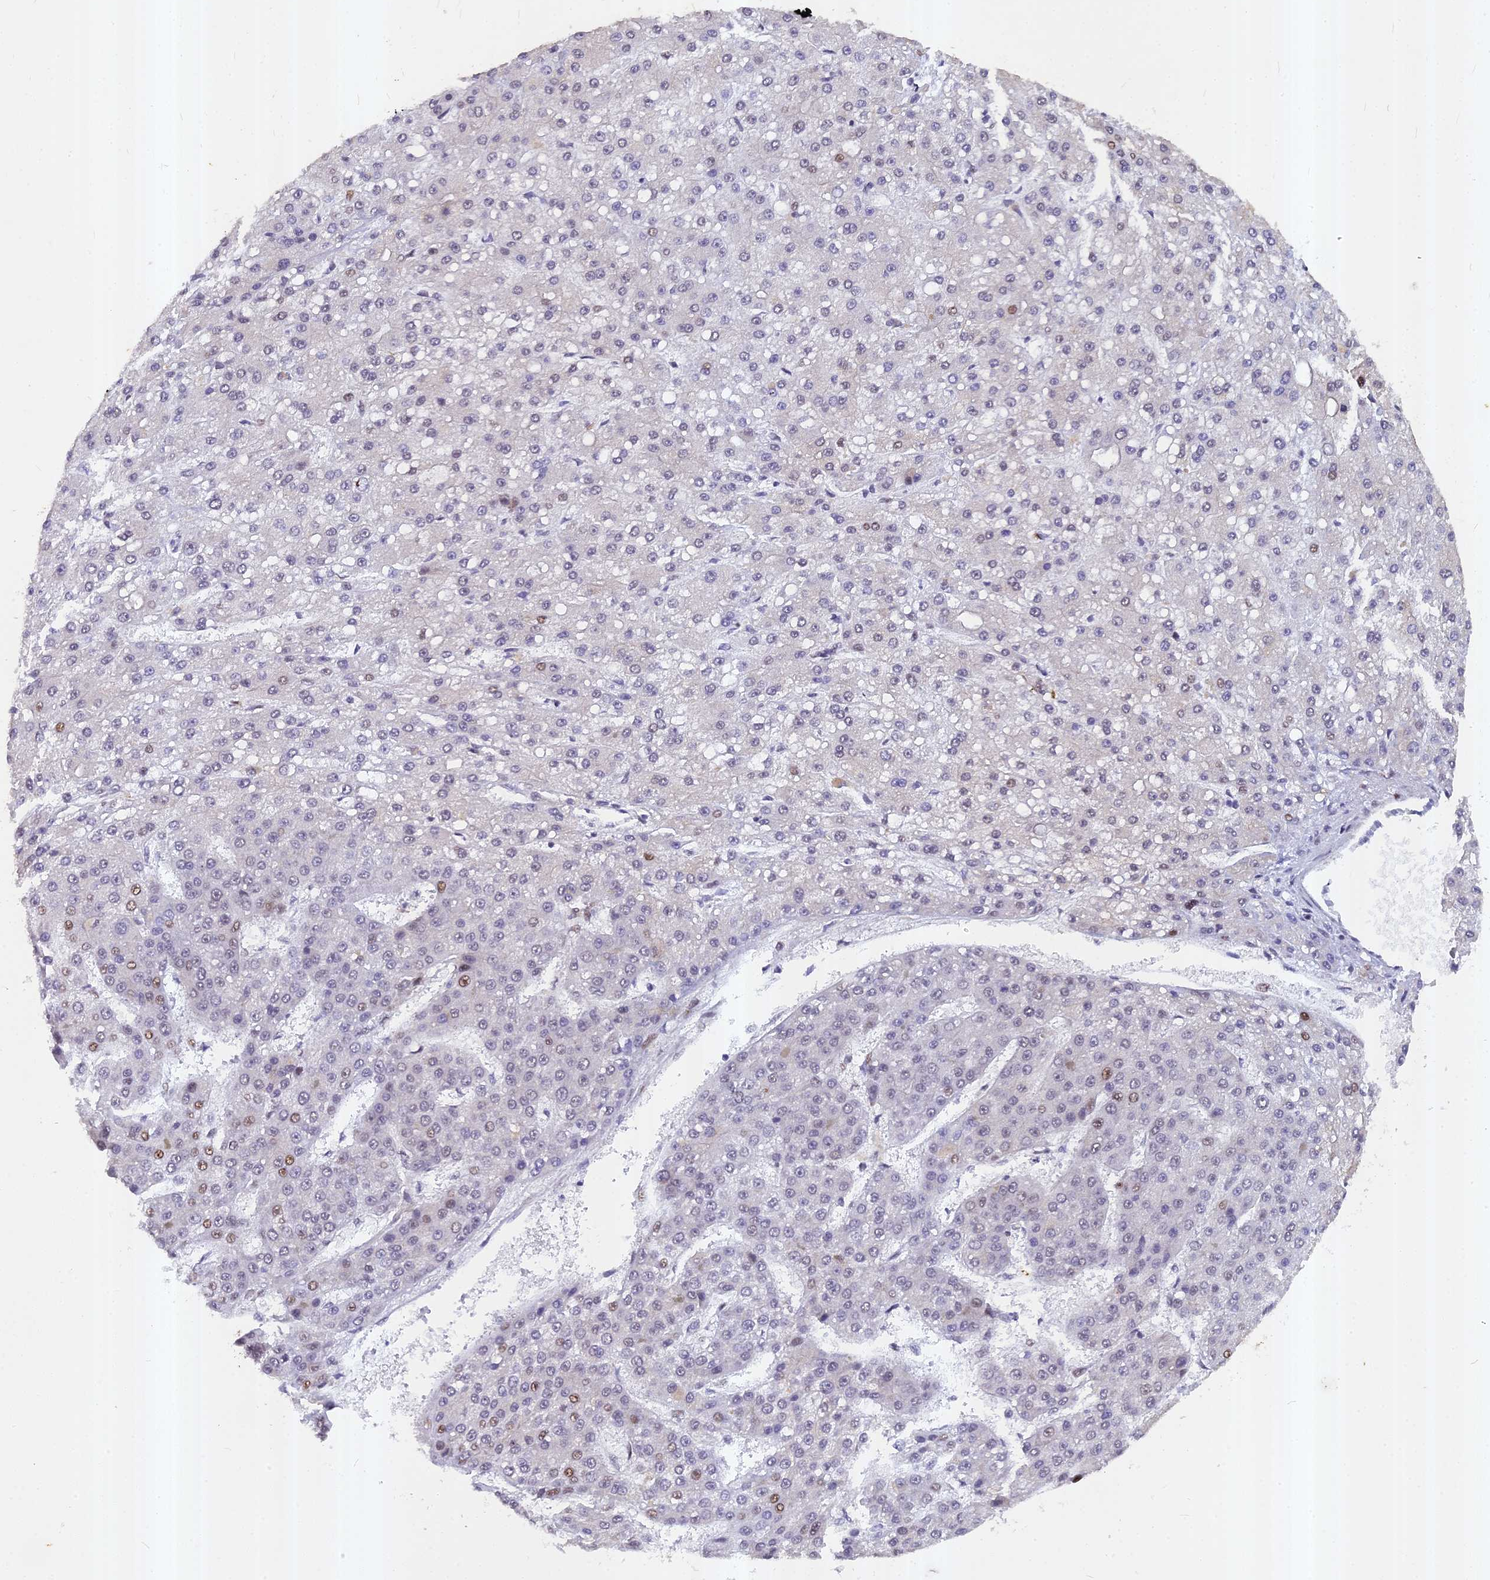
{"staining": {"intensity": "negative", "quantity": "none", "location": "none"}, "tissue": "liver cancer", "cell_type": "Tumor cells", "image_type": "cancer", "snomed": [{"axis": "morphology", "description": "Carcinoma, Hepatocellular, NOS"}, {"axis": "topography", "description": "Liver"}], "caption": "This micrograph is of liver cancer stained with IHC to label a protein in brown with the nuclei are counter-stained blue. There is no positivity in tumor cells.", "gene": "ANKRD34B", "patient": {"sex": "male", "age": 67}}